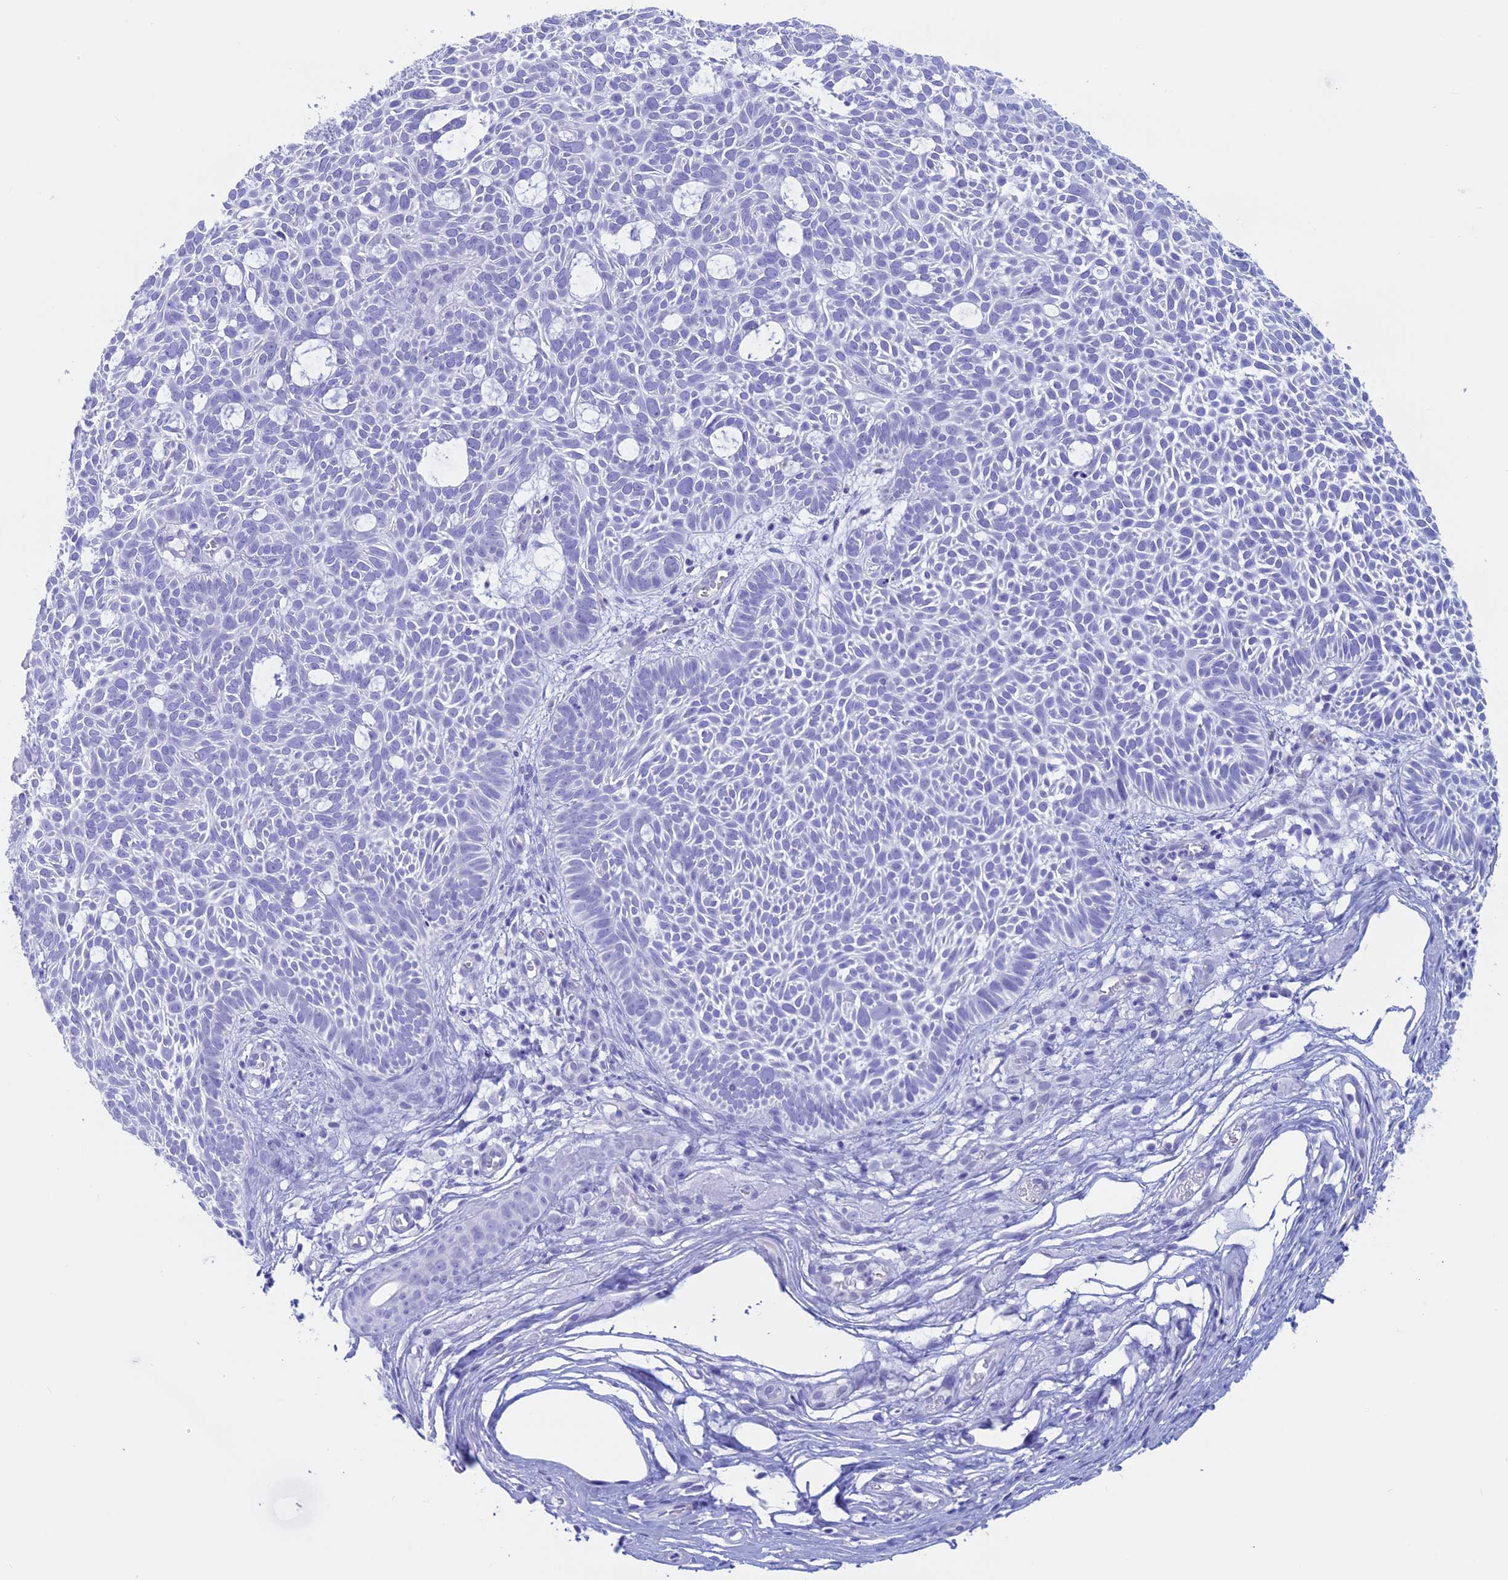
{"staining": {"intensity": "negative", "quantity": "none", "location": "none"}, "tissue": "skin cancer", "cell_type": "Tumor cells", "image_type": "cancer", "snomed": [{"axis": "morphology", "description": "Basal cell carcinoma"}, {"axis": "topography", "description": "Skin"}], "caption": "IHC photomicrograph of neoplastic tissue: human skin cancer stained with DAB (3,3'-diaminobenzidine) exhibits no significant protein staining in tumor cells.", "gene": "RP1", "patient": {"sex": "male", "age": 69}}